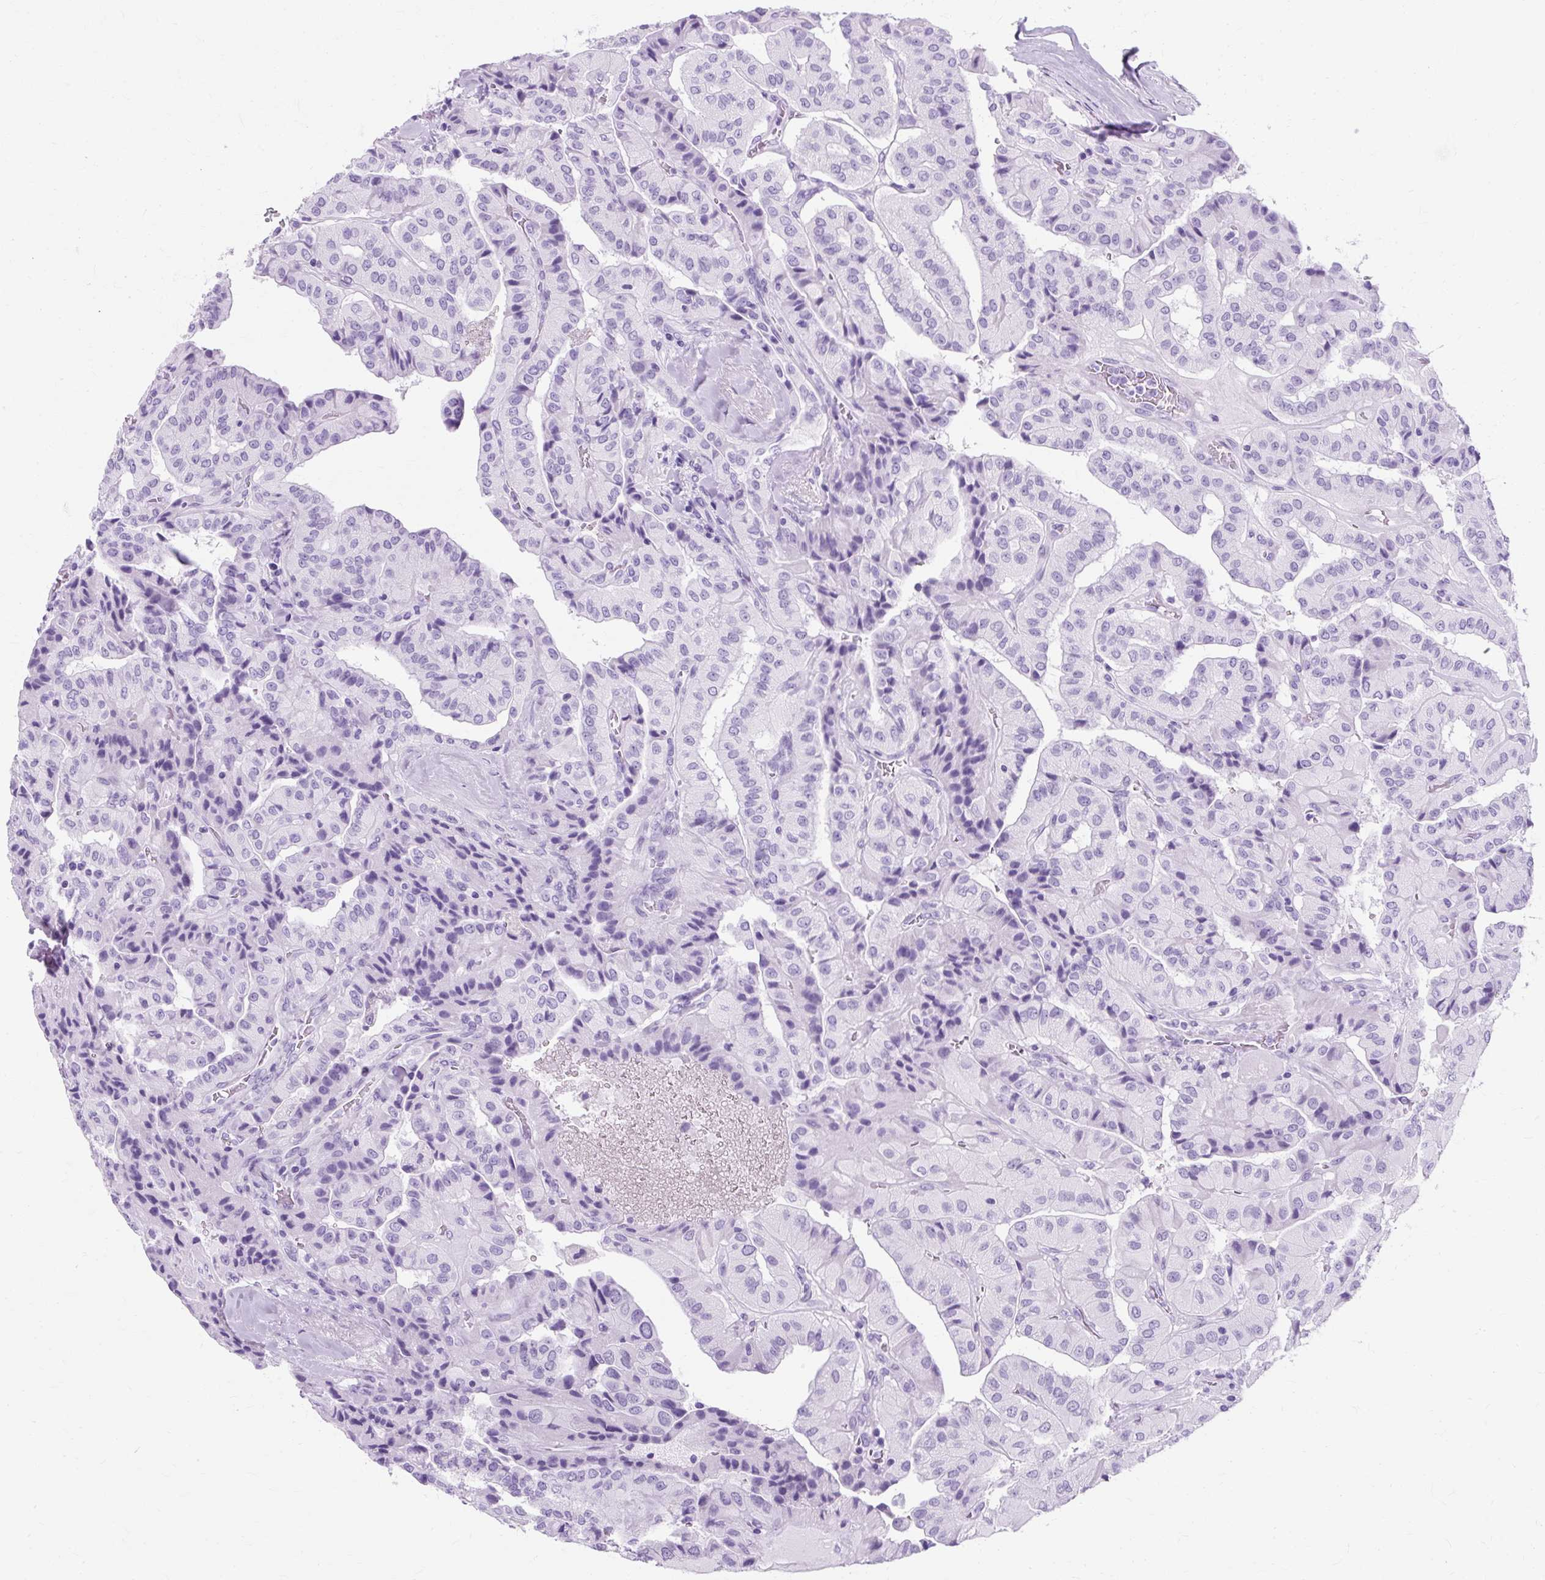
{"staining": {"intensity": "negative", "quantity": "none", "location": "none"}, "tissue": "thyroid cancer", "cell_type": "Tumor cells", "image_type": "cancer", "snomed": [{"axis": "morphology", "description": "Normal tissue, NOS"}, {"axis": "morphology", "description": "Papillary adenocarcinoma, NOS"}, {"axis": "topography", "description": "Thyroid gland"}], "caption": "Thyroid papillary adenocarcinoma was stained to show a protein in brown. There is no significant positivity in tumor cells.", "gene": "TMEM89", "patient": {"sex": "female", "age": 59}}